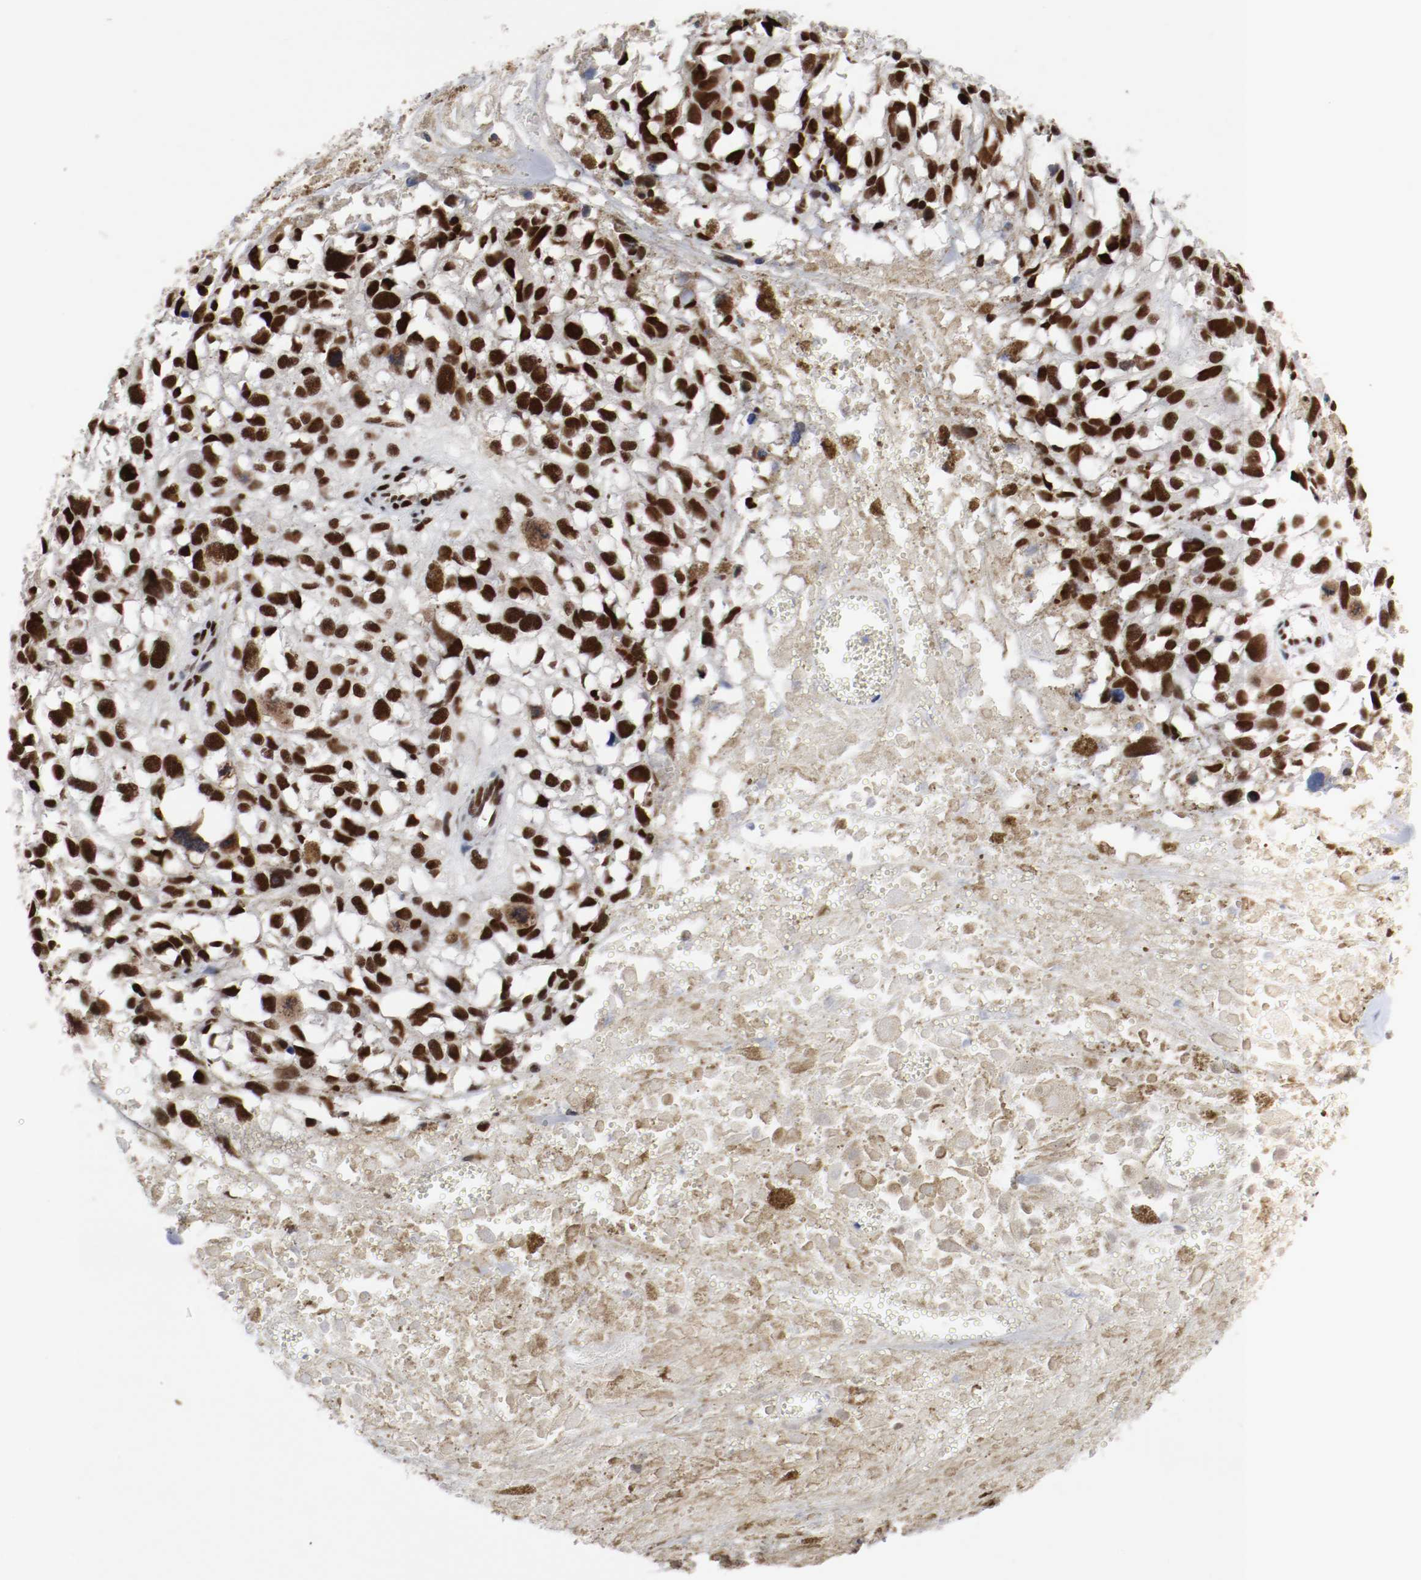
{"staining": {"intensity": "strong", "quantity": ">75%", "location": "nuclear"}, "tissue": "melanoma", "cell_type": "Tumor cells", "image_type": "cancer", "snomed": [{"axis": "morphology", "description": "Malignant melanoma, Metastatic site"}, {"axis": "topography", "description": "Lymph node"}], "caption": "Melanoma stained with a protein marker shows strong staining in tumor cells.", "gene": "MEF2D", "patient": {"sex": "male", "age": 59}}